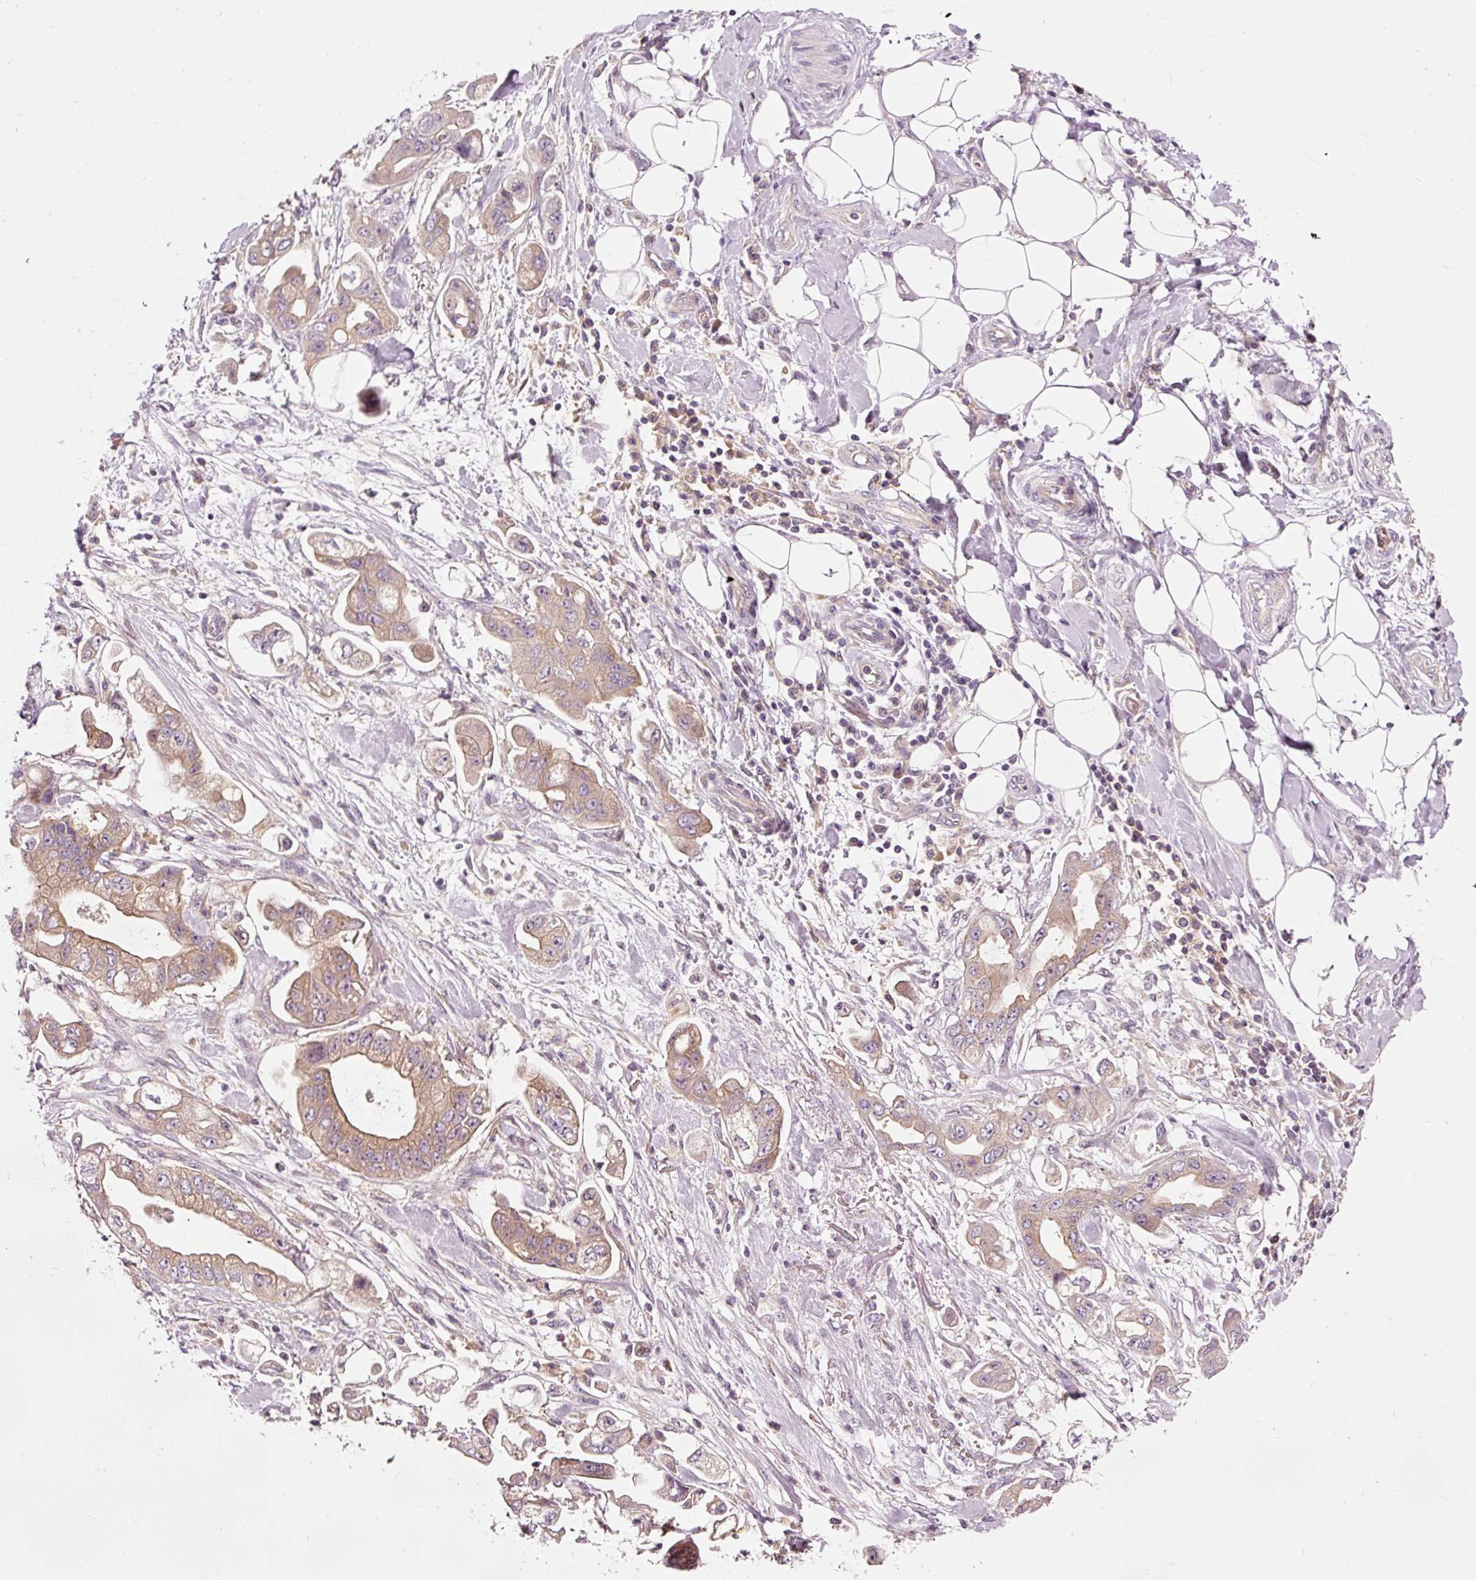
{"staining": {"intensity": "moderate", "quantity": ">75%", "location": "cytoplasmic/membranous"}, "tissue": "stomach cancer", "cell_type": "Tumor cells", "image_type": "cancer", "snomed": [{"axis": "morphology", "description": "Adenocarcinoma, NOS"}, {"axis": "topography", "description": "Stomach"}], "caption": "This image shows adenocarcinoma (stomach) stained with immunohistochemistry (IHC) to label a protein in brown. The cytoplasmic/membranous of tumor cells show moderate positivity for the protein. Nuclei are counter-stained blue.", "gene": "NAPA", "patient": {"sex": "male", "age": 62}}